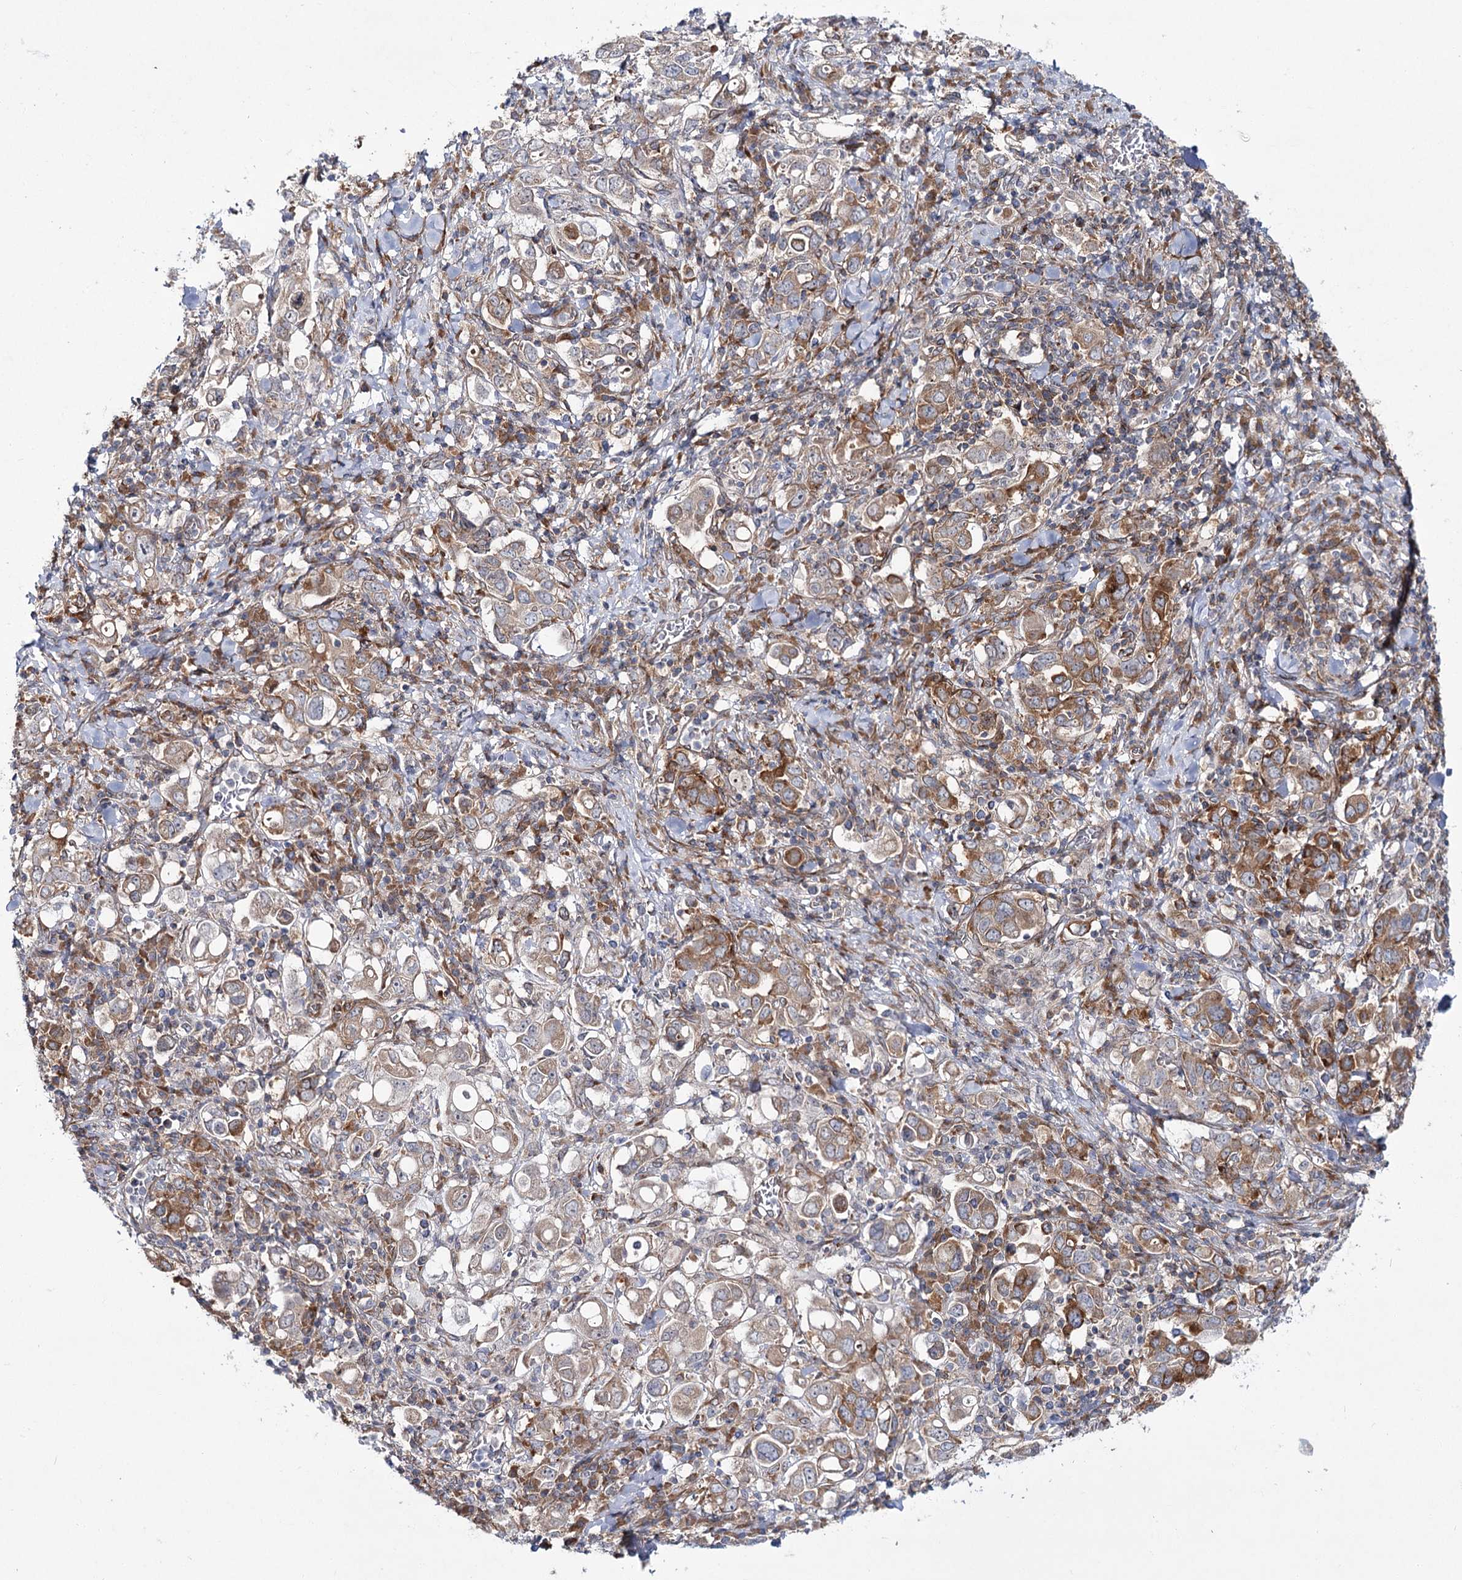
{"staining": {"intensity": "moderate", "quantity": ">75%", "location": "cytoplasmic/membranous"}, "tissue": "stomach cancer", "cell_type": "Tumor cells", "image_type": "cancer", "snomed": [{"axis": "morphology", "description": "Adenocarcinoma, NOS"}, {"axis": "topography", "description": "Stomach, upper"}], "caption": "Protein staining of stomach cancer tissue exhibits moderate cytoplasmic/membranous positivity in approximately >75% of tumor cells.", "gene": "VWA2", "patient": {"sex": "male", "age": 62}}